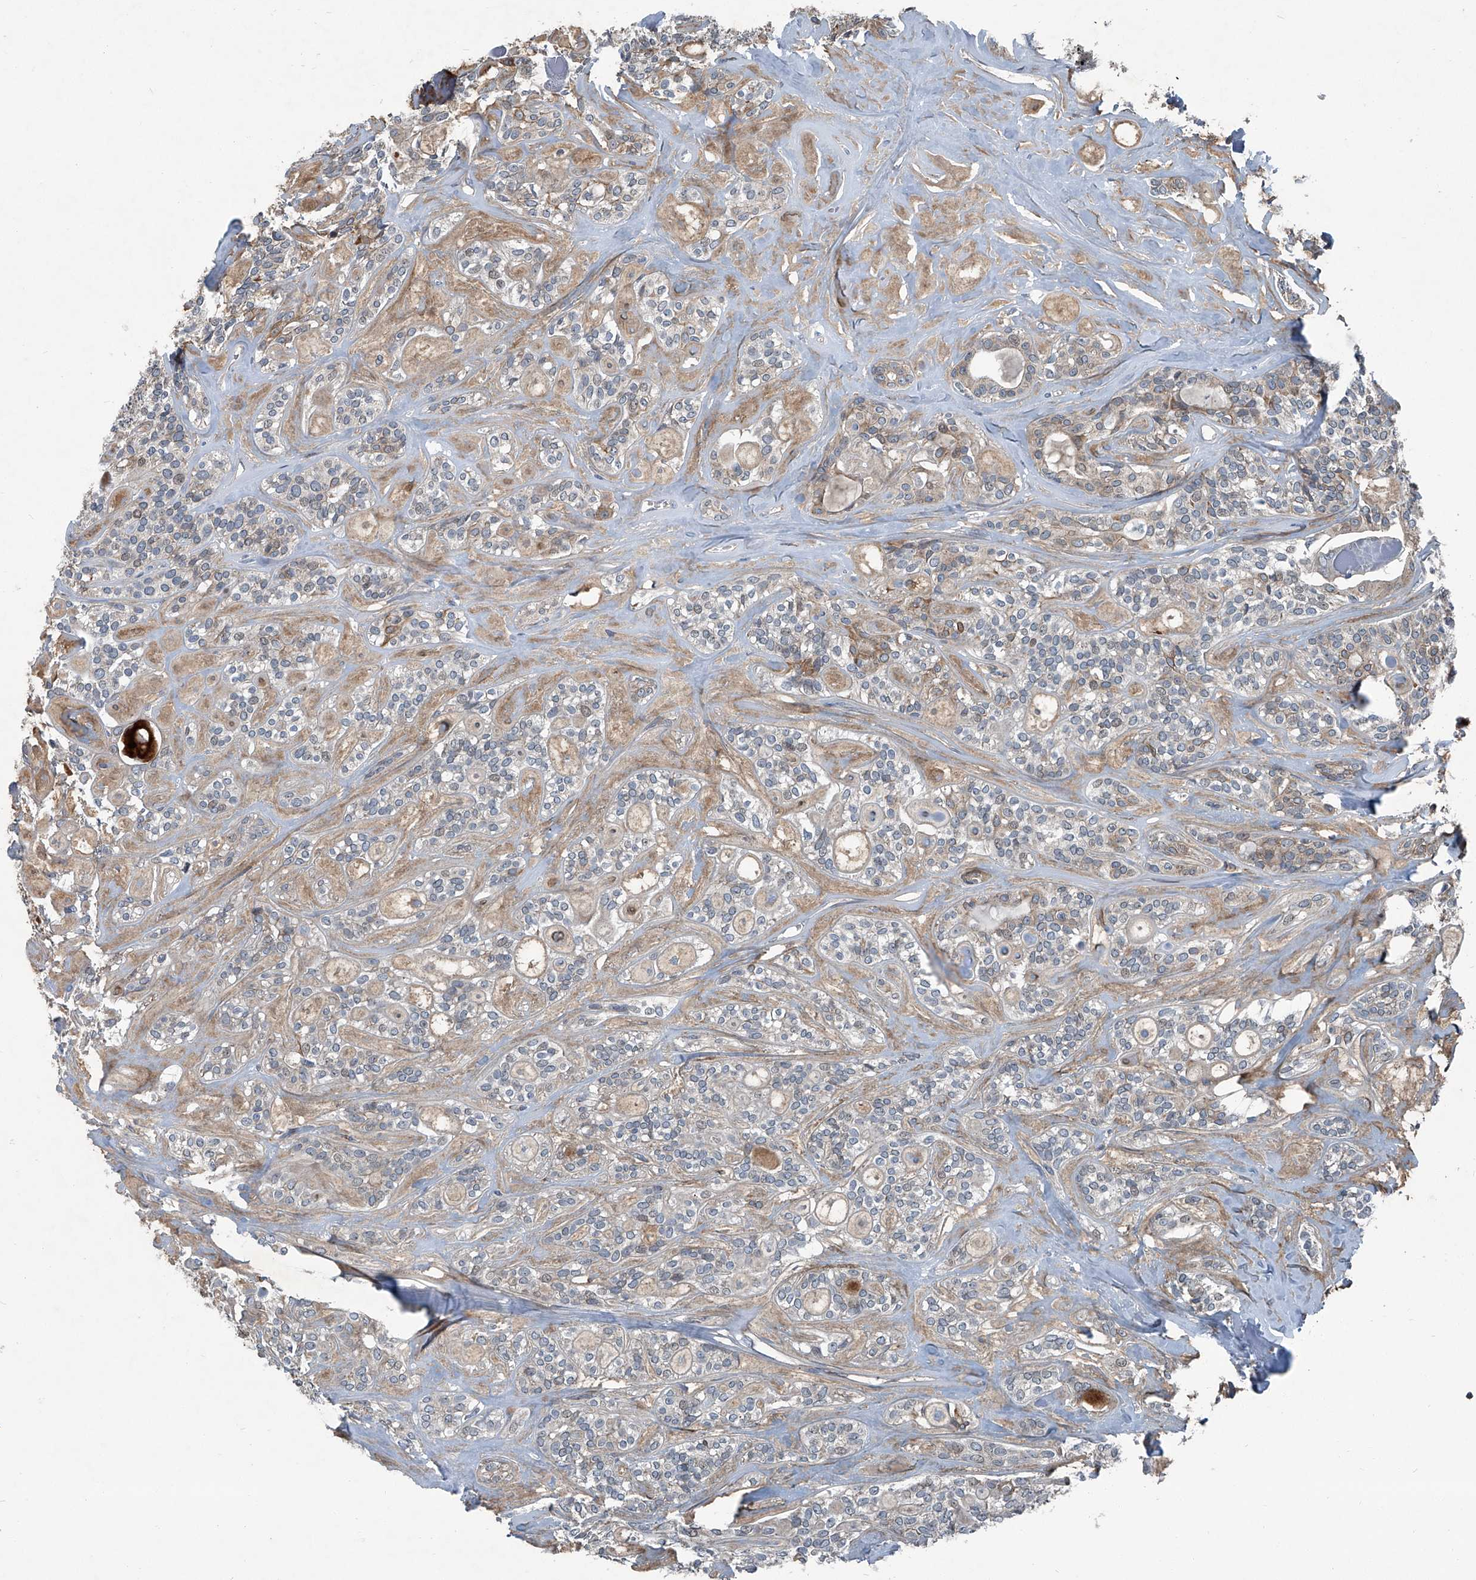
{"staining": {"intensity": "weak", "quantity": "25%-75%", "location": "cytoplasmic/membranous"}, "tissue": "head and neck cancer", "cell_type": "Tumor cells", "image_type": "cancer", "snomed": [{"axis": "morphology", "description": "Adenocarcinoma, NOS"}, {"axis": "topography", "description": "Head-Neck"}], "caption": "IHC of human head and neck cancer demonstrates low levels of weak cytoplasmic/membranous positivity in approximately 25%-75% of tumor cells.", "gene": "SENP2", "patient": {"sex": "male", "age": 66}}